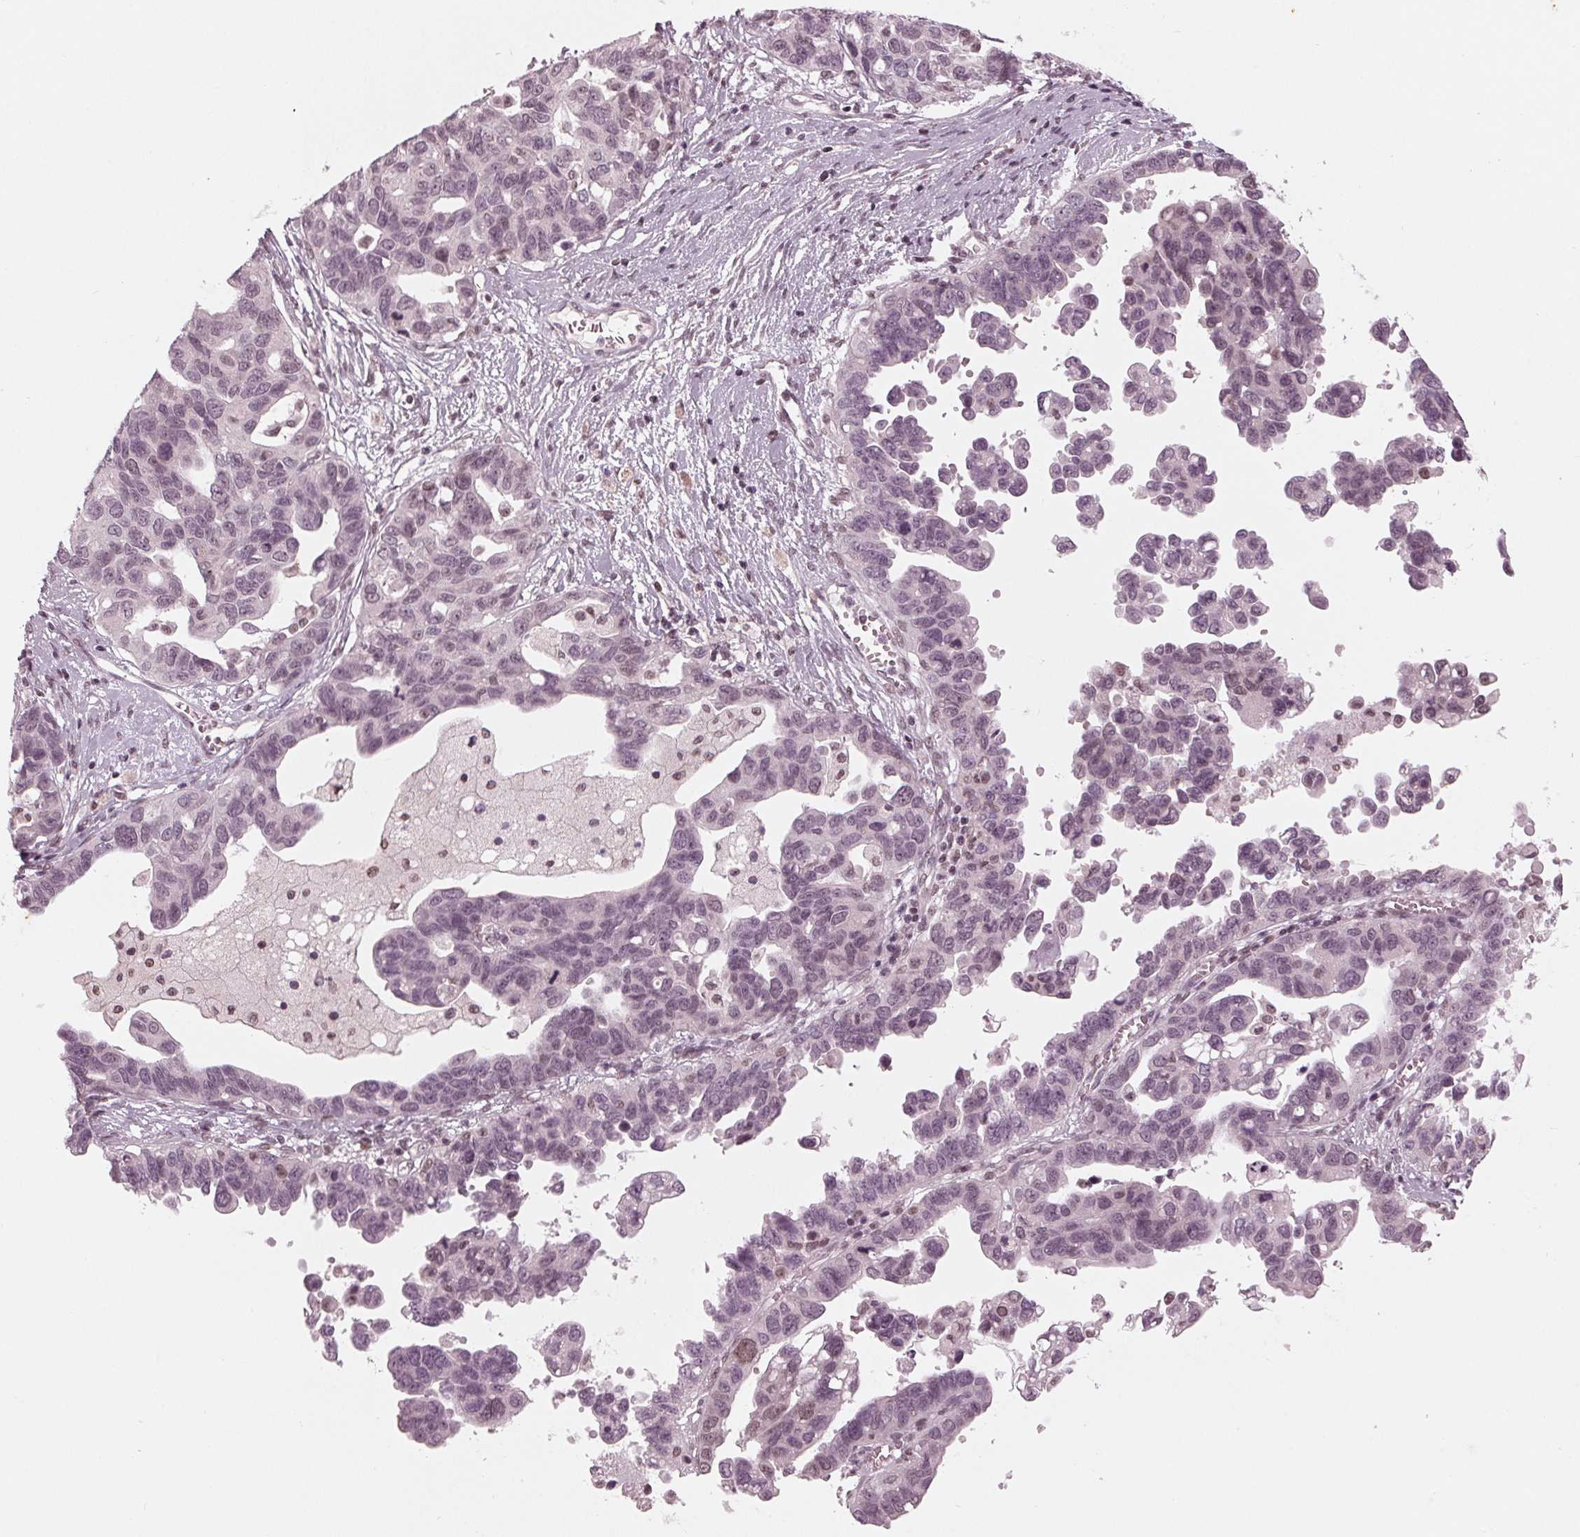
{"staining": {"intensity": "negative", "quantity": "none", "location": "none"}, "tissue": "ovarian cancer", "cell_type": "Tumor cells", "image_type": "cancer", "snomed": [{"axis": "morphology", "description": "Cystadenocarcinoma, serous, NOS"}, {"axis": "topography", "description": "Ovary"}], "caption": "This is a image of immunohistochemistry (IHC) staining of serous cystadenocarcinoma (ovarian), which shows no staining in tumor cells. Brightfield microscopy of IHC stained with DAB (brown) and hematoxylin (blue), captured at high magnification.", "gene": "DNMT3L", "patient": {"sex": "female", "age": 69}}